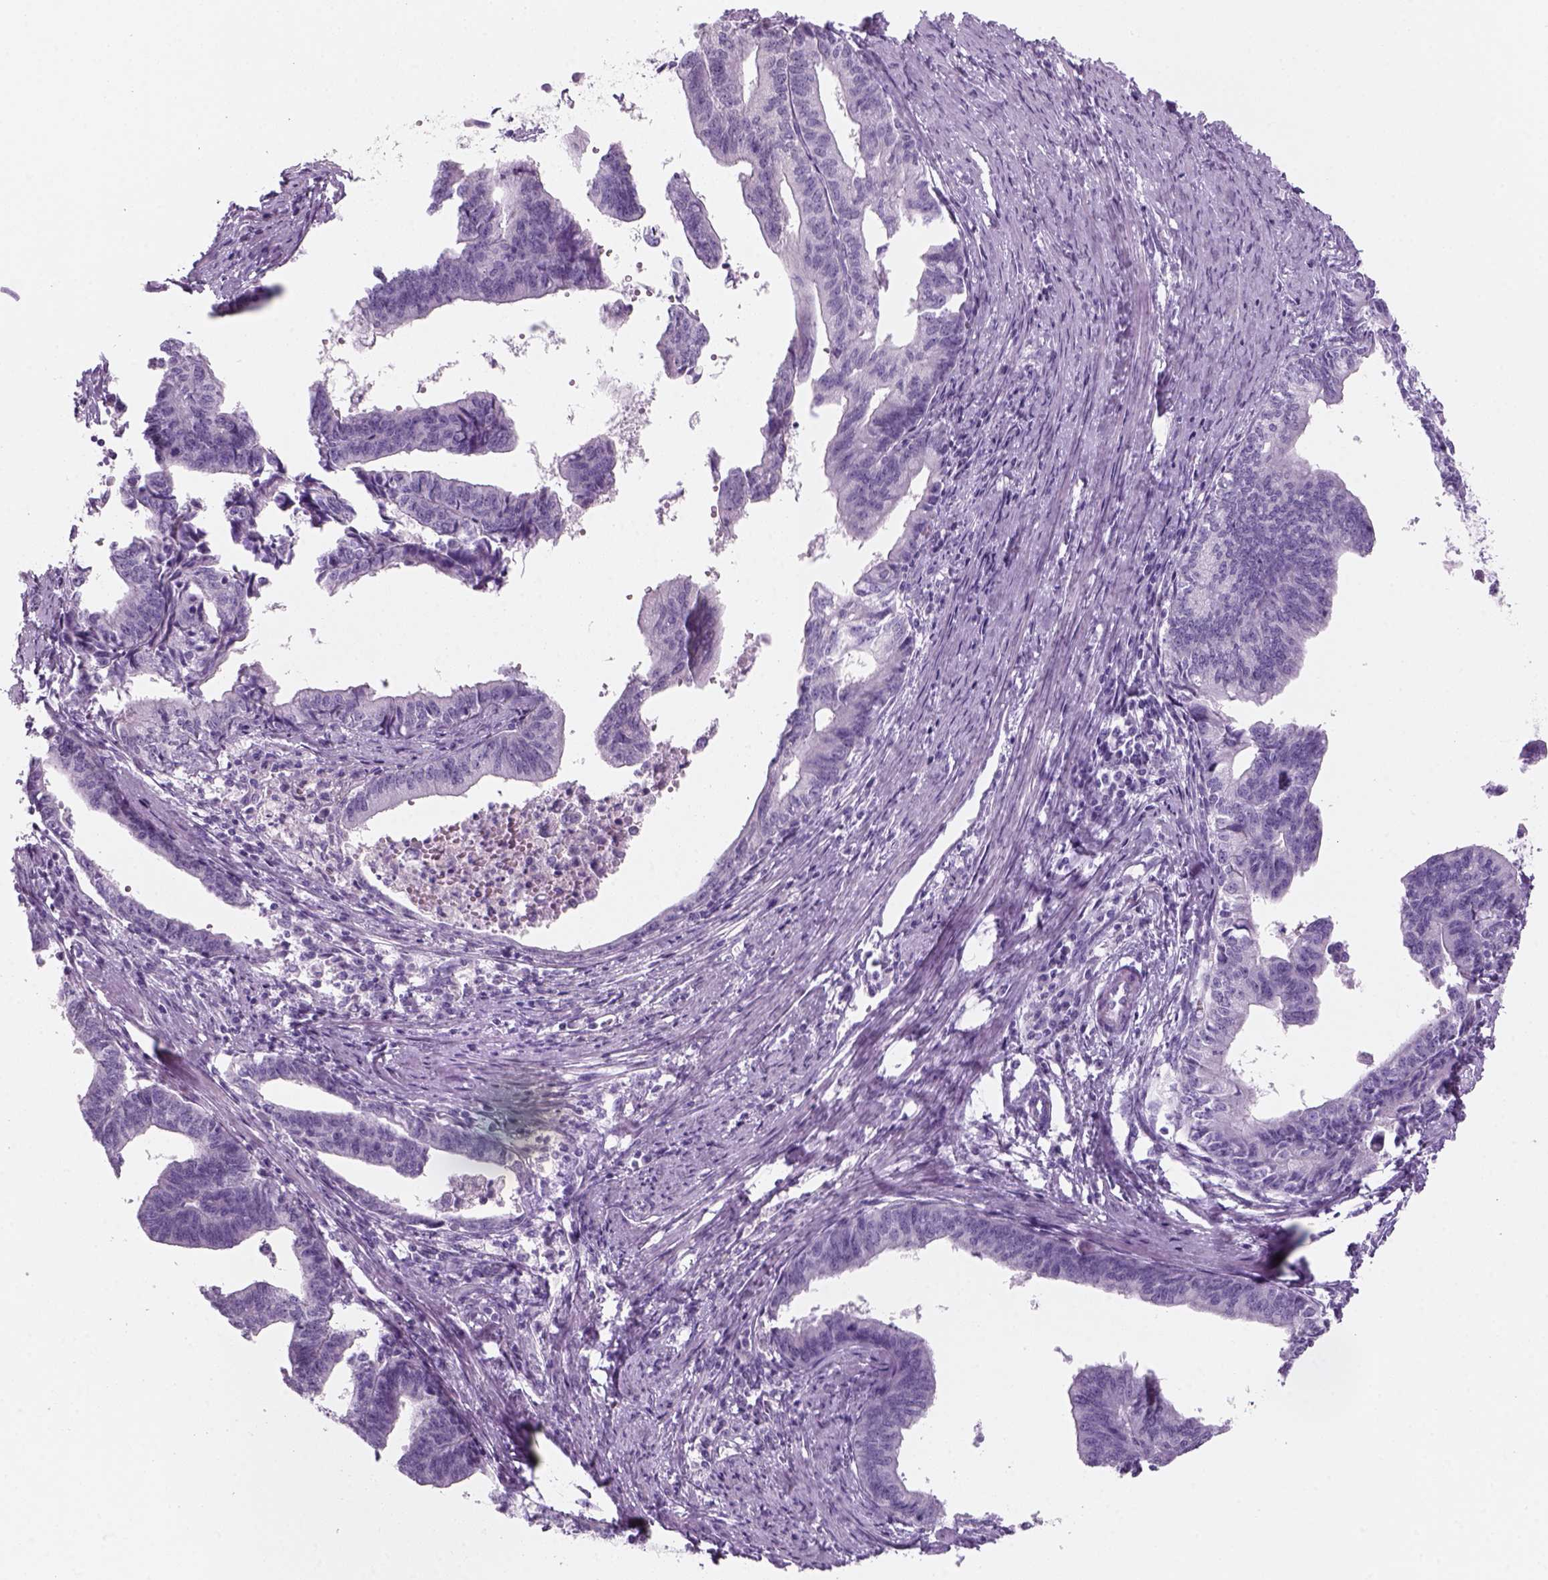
{"staining": {"intensity": "negative", "quantity": "none", "location": "none"}, "tissue": "endometrial cancer", "cell_type": "Tumor cells", "image_type": "cancer", "snomed": [{"axis": "morphology", "description": "Adenocarcinoma, NOS"}, {"axis": "topography", "description": "Endometrium"}], "caption": "The histopathology image displays no staining of tumor cells in adenocarcinoma (endometrial). (DAB (3,3'-diaminobenzidine) IHC visualized using brightfield microscopy, high magnification).", "gene": "KRTAP11-1", "patient": {"sex": "female", "age": 65}}